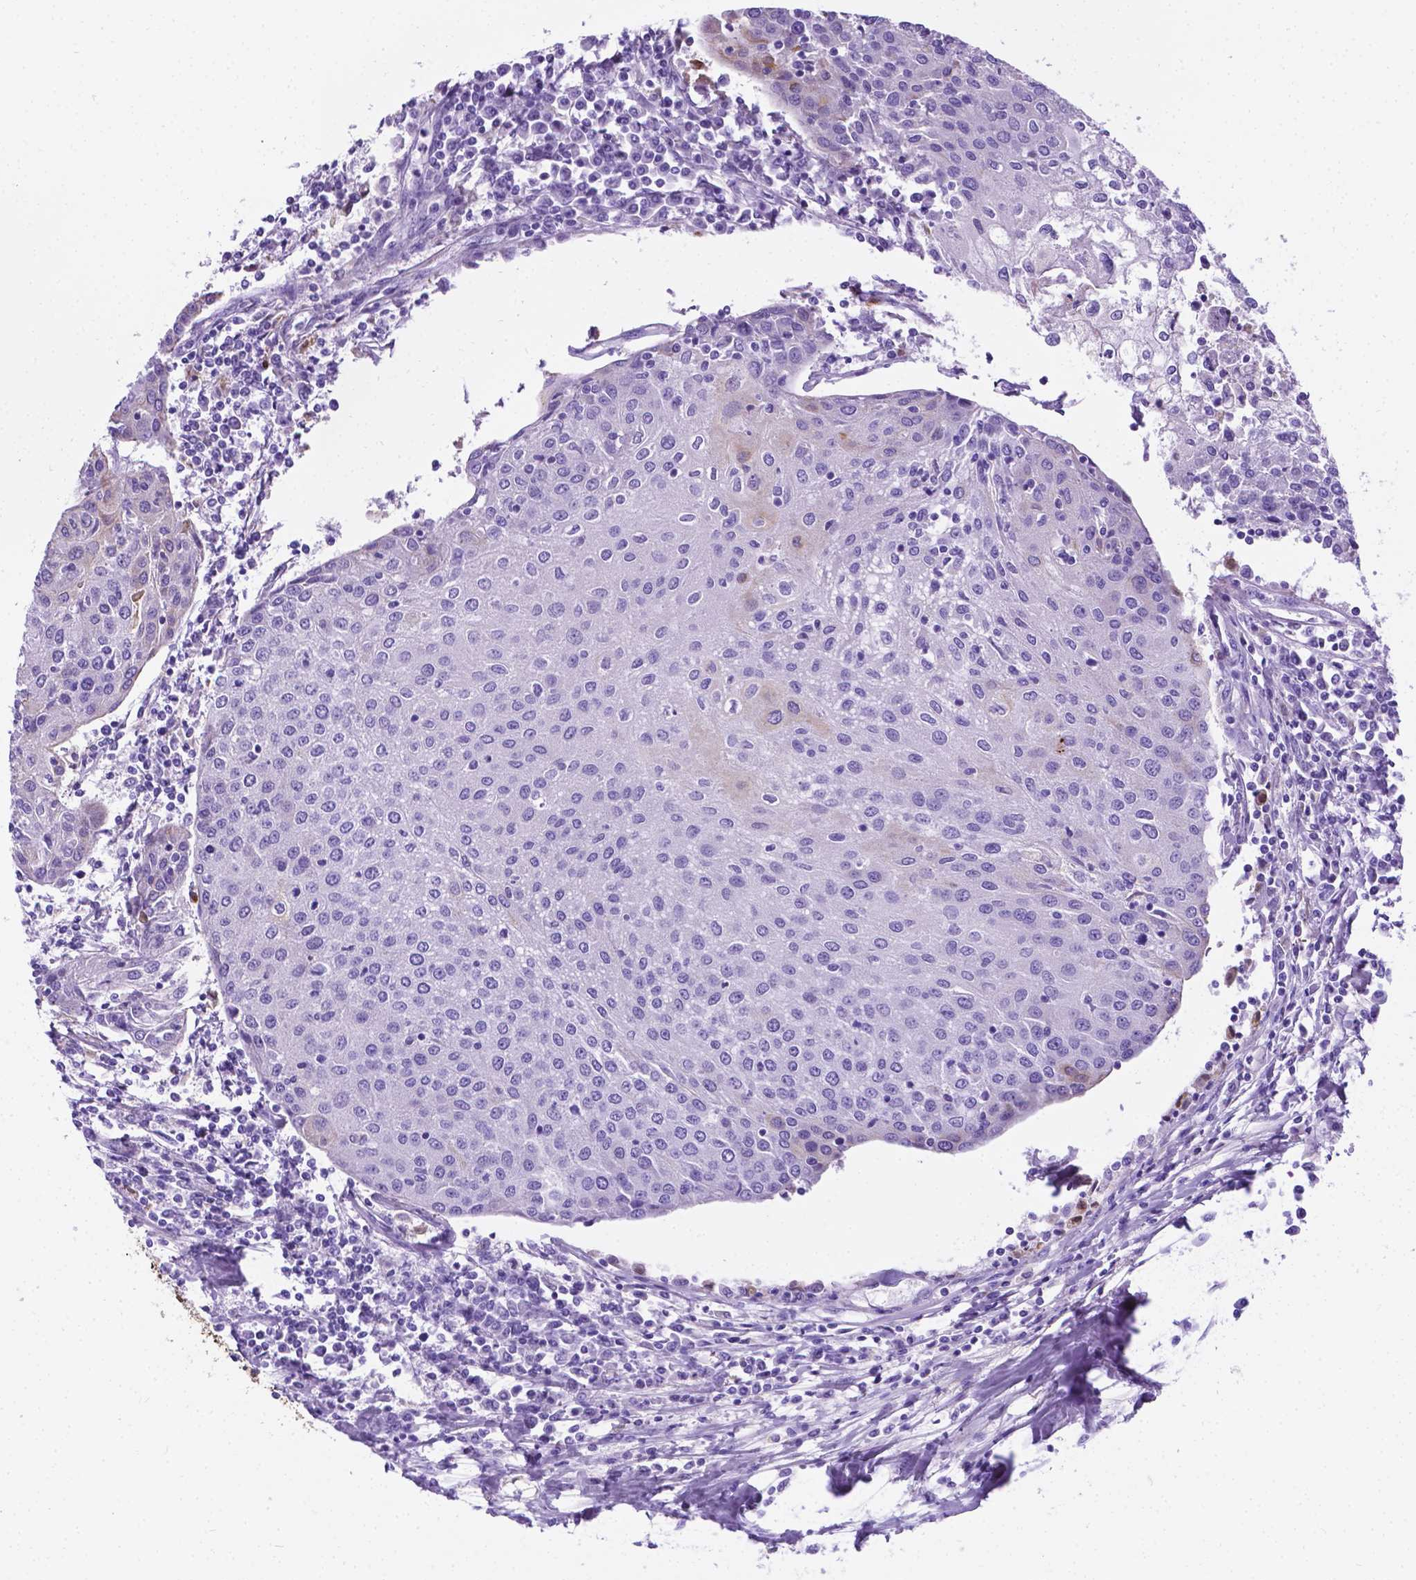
{"staining": {"intensity": "negative", "quantity": "none", "location": "none"}, "tissue": "urothelial cancer", "cell_type": "Tumor cells", "image_type": "cancer", "snomed": [{"axis": "morphology", "description": "Urothelial carcinoma, High grade"}, {"axis": "topography", "description": "Urinary bladder"}], "caption": "The immunohistochemistry micrograph has no significant positivity in tumor cells of urothelial cancer tissue.", "gene": "APOE", "patient": {"sex": "female", "age": 85}}